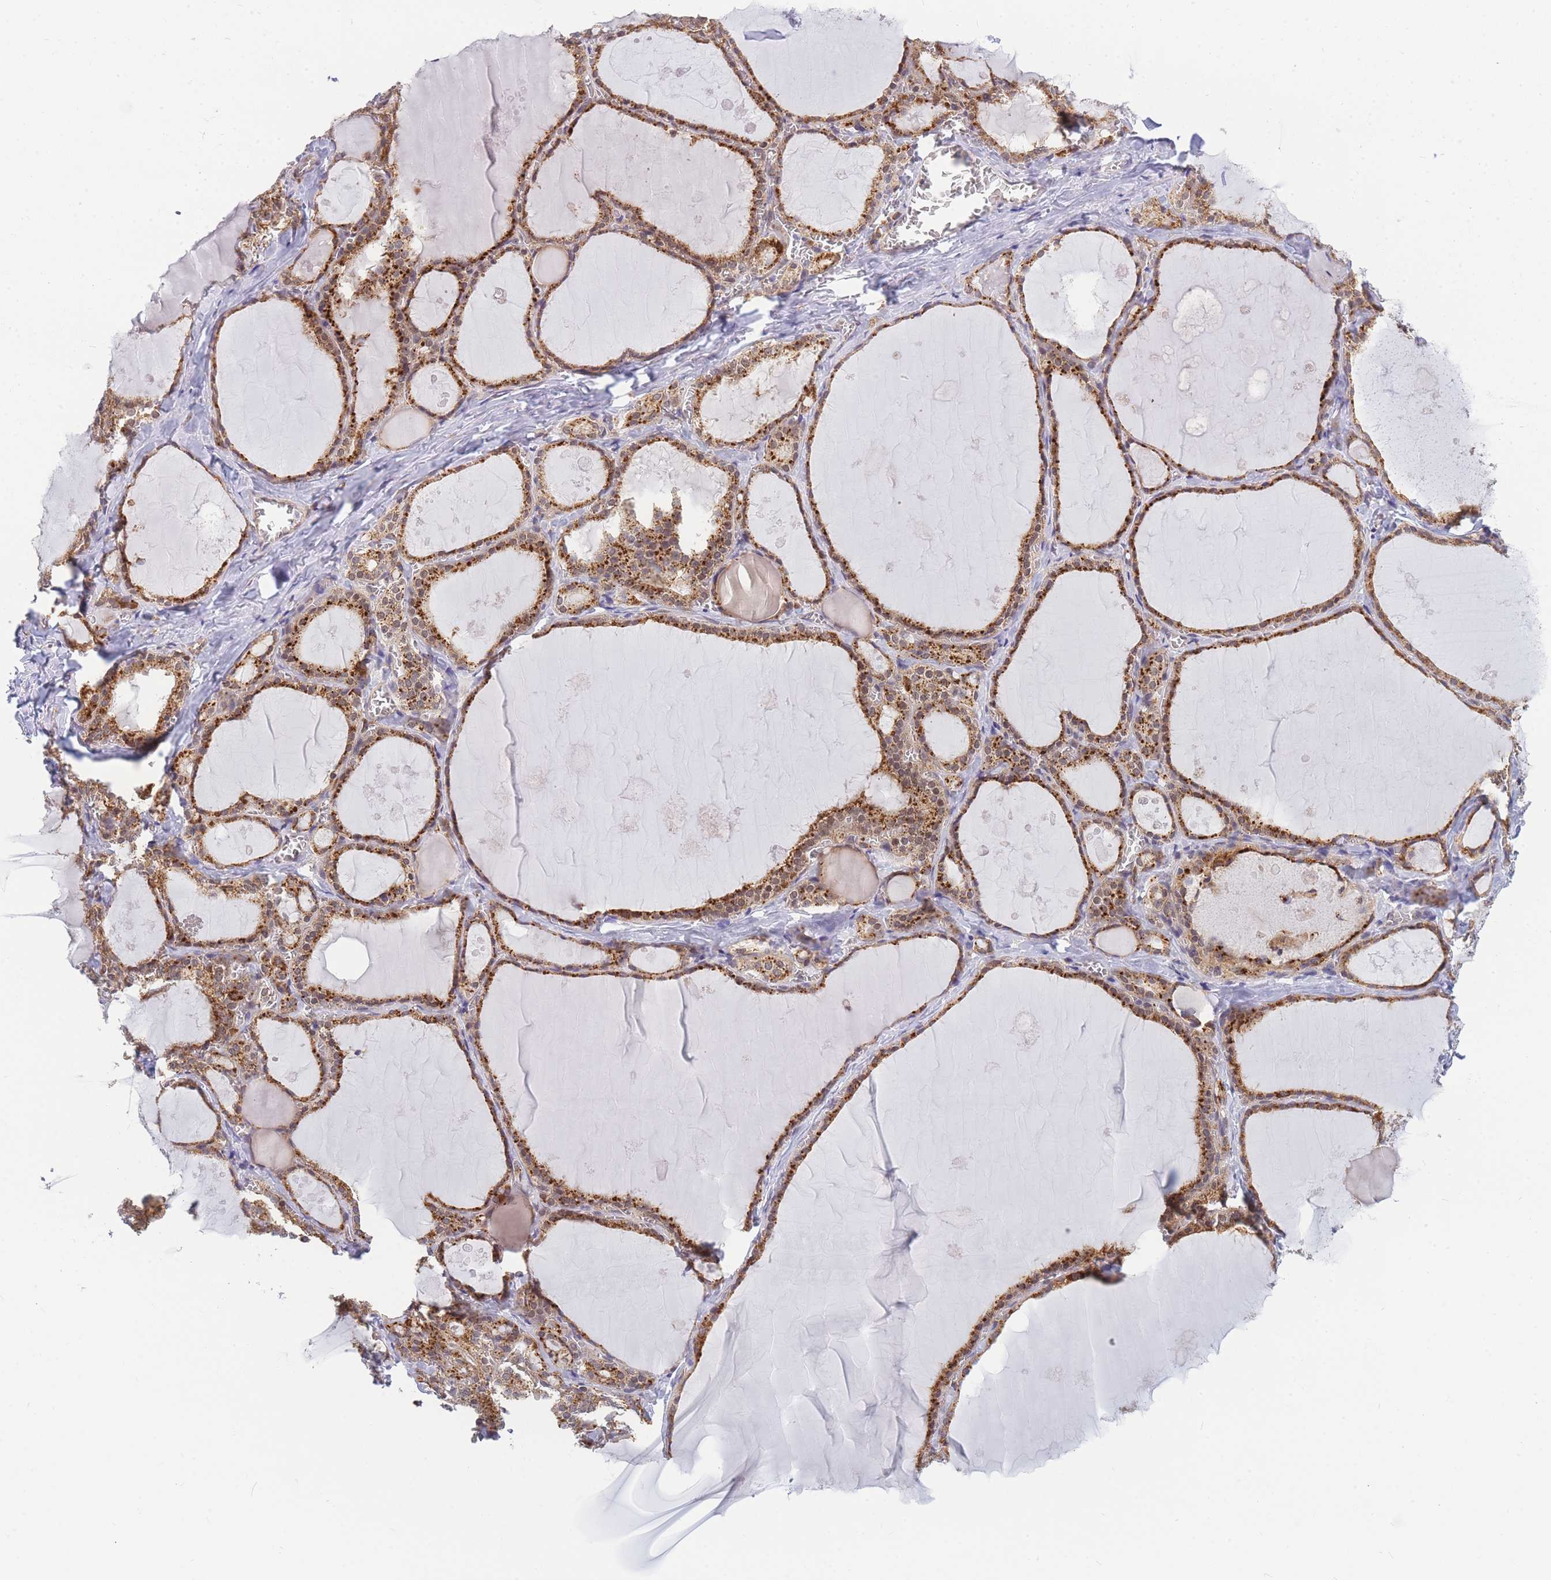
{"staining": {"intensity": "moderate", "quantity": ">75%", "location": "cytoplasmic/membranous"}, "tissue": "thyroid gland", "cell_type": "Glandular cells", "image_type": "normal", "snomed": [{"axis": "morphology", "description": "Normal tissue, NOS"}, {"axis": "topography", "description": "Thyroid gland"}], "caption": "Protein staining by IHC exhibits moderate cytoplasmic/membranous staining in approximately >75% of glandular cells in unremarkable thyroid gland.", "gene": "ENSG00000276345", "patient": {"sex": "male", "age": 56}}